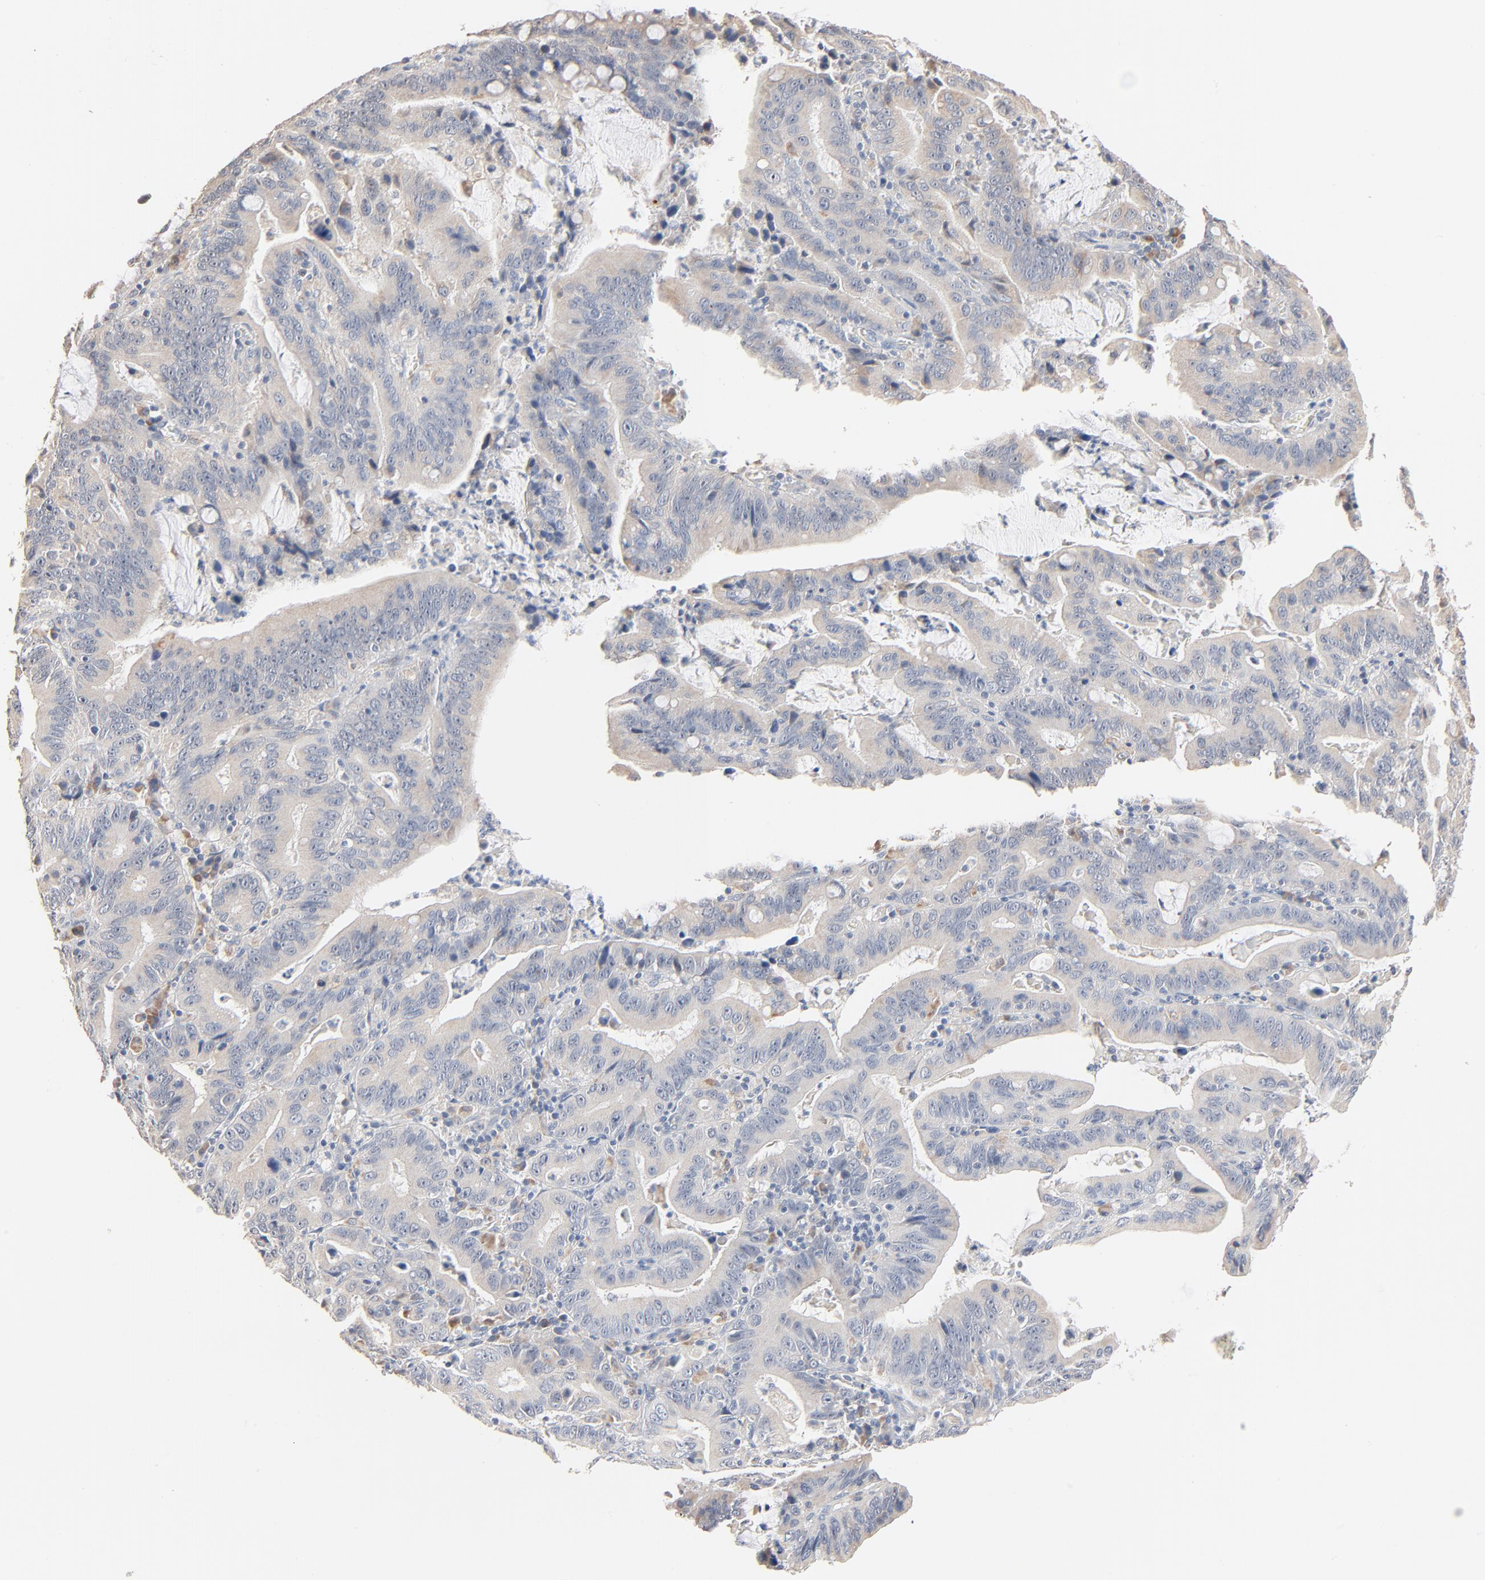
{"staining": {"intensity": "negative", "quantity": "none", "location": "none"}, "tissue": "stomach cancer", "cell_type": "Tumor cells", "image_type": "cancer", "snomed": [{"axis": "morphology", "description": "Adenocarcinoma, NOS"}, {"axis": "topography", "description": "Stomach, upper"}], "caption": "This photomicrograph is of stomach cancer stained with immunohistochemistry to label a protein in brown with the nuclei are counter-stained blue. There is no staining in tumor cells.", "gene": "ZDHHC8", "patient": {"sex": "male", "age": 63}}